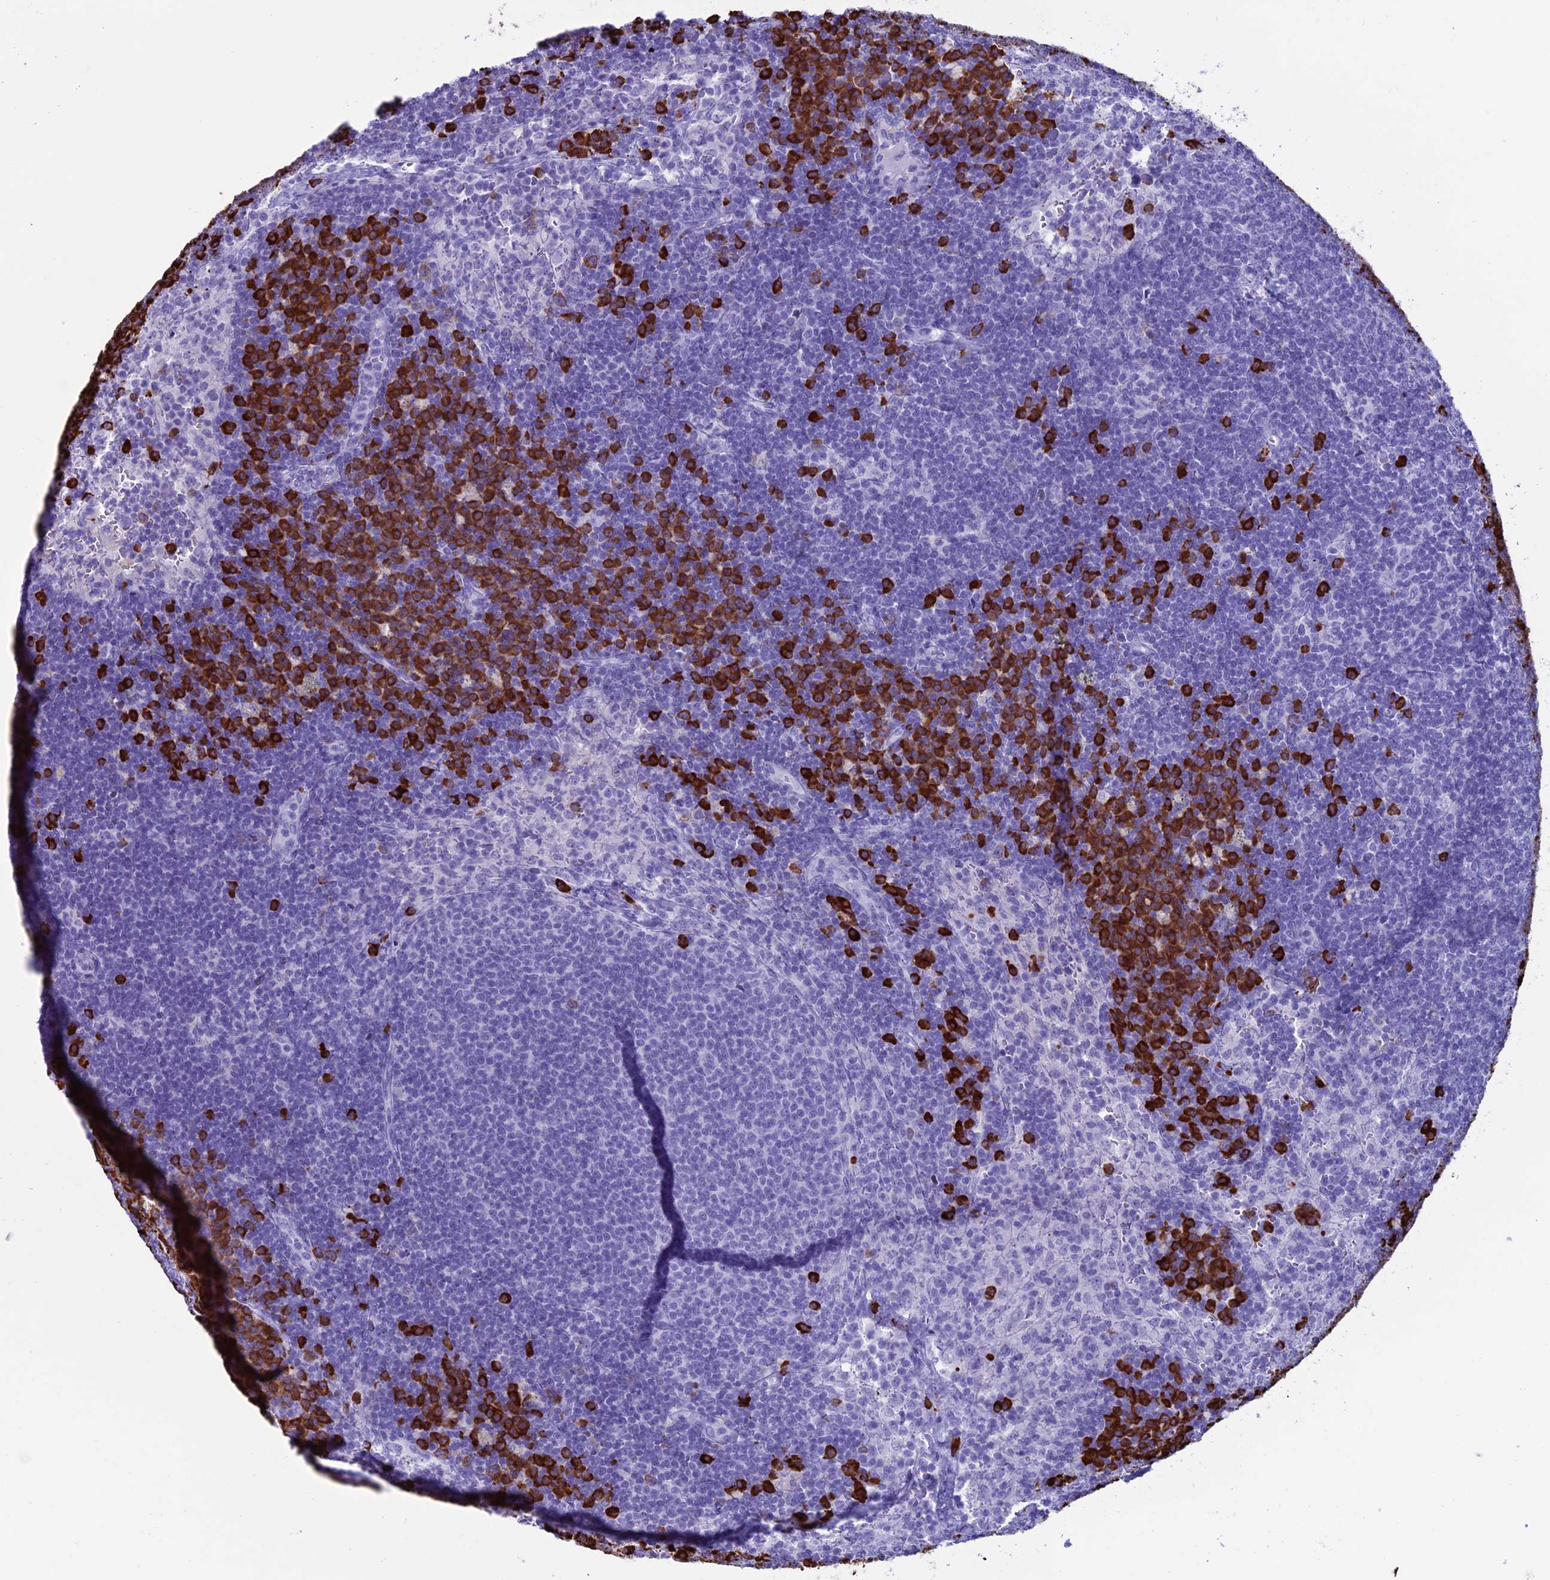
{"staining": {"intensity": "strong", "quantity": "<25%", "location": "cytoplasmic/membranous"}, "tissue": "lymph node", "cell_type": "Germinal center cells", "image_type": "normal", "snomed": [{"axis": "morphology", "description": "Normal tissue, NOS"}, {"axis": "topography", "description": "Lymph node"}], "caption": "Immunohistochemical staining of normal human lymph node reveals strong cytoplasmic/membranous protein staining in approximately <25% of germinal center cells. (brown staining indicates protein expression, while blue staining denotes nuclei).", "gene": "MZB1", "patient": {"sex": "female", "age": 70}}